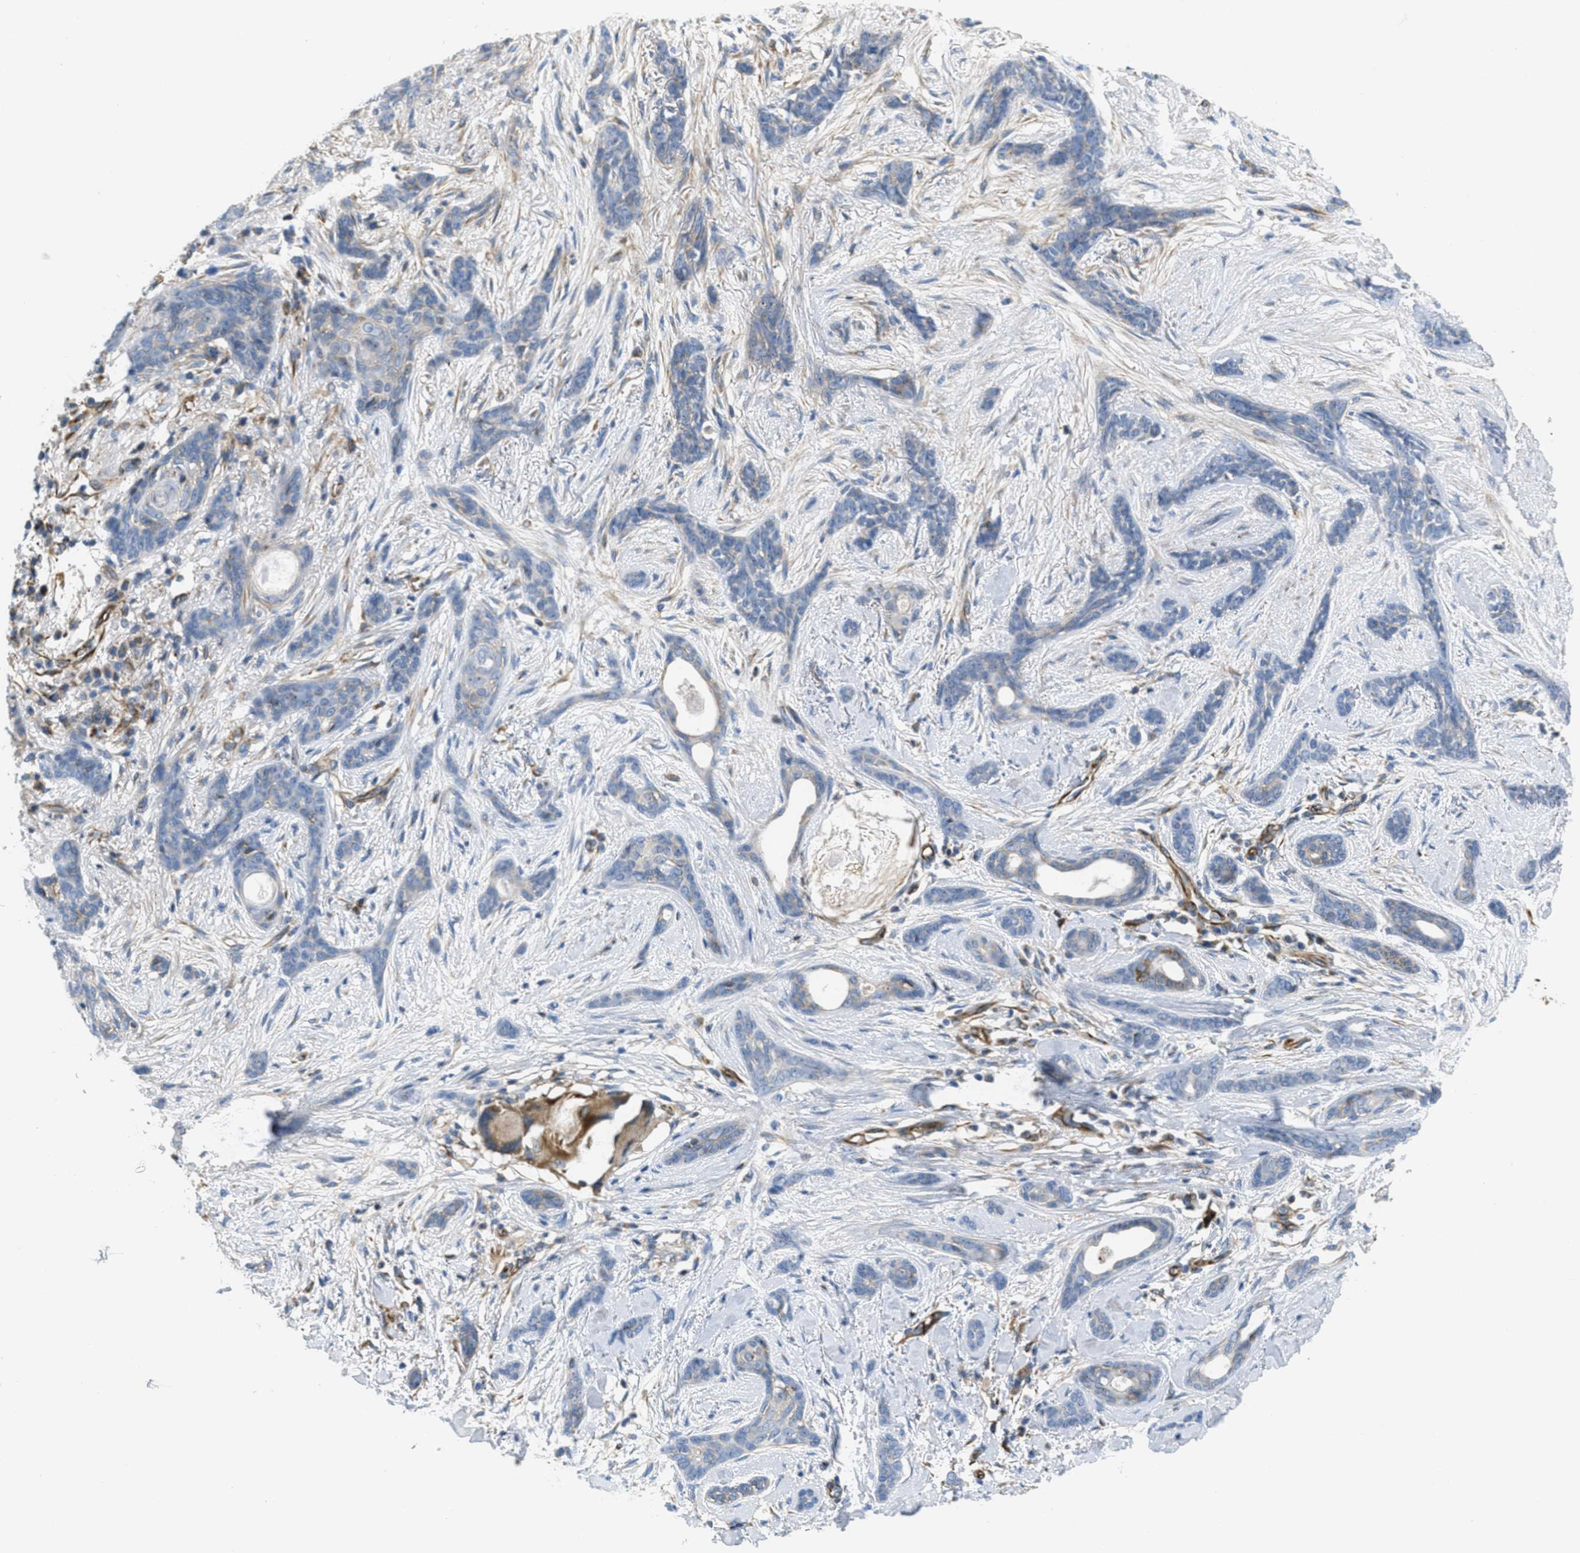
{"staining": {"intensity": "negative", "quantity": "none", "location": "none"}, "tissue": "skin cancer", "cell_type": "Tumor cells", "image_type": "cancer", "snomed": [{"axis": "morphology", "description": "Basal cell carcinoma"}, {"axis": "morphology", "description": "Adnexal tumor, benign"}, {"axis": "topography", "description": "Skin"}], "caption": "Immunohistochemical staining of skin basal cell carcinoma exhibits no significant expression in tumor cells. The staining was performed using DAB to visualize the protein expression in brown, while the nuclei were stained in blue with hematoxylin (Magnification: 20x).", "gene": "BTN3A1", "patient": {"sex": "female", "age": 42}}